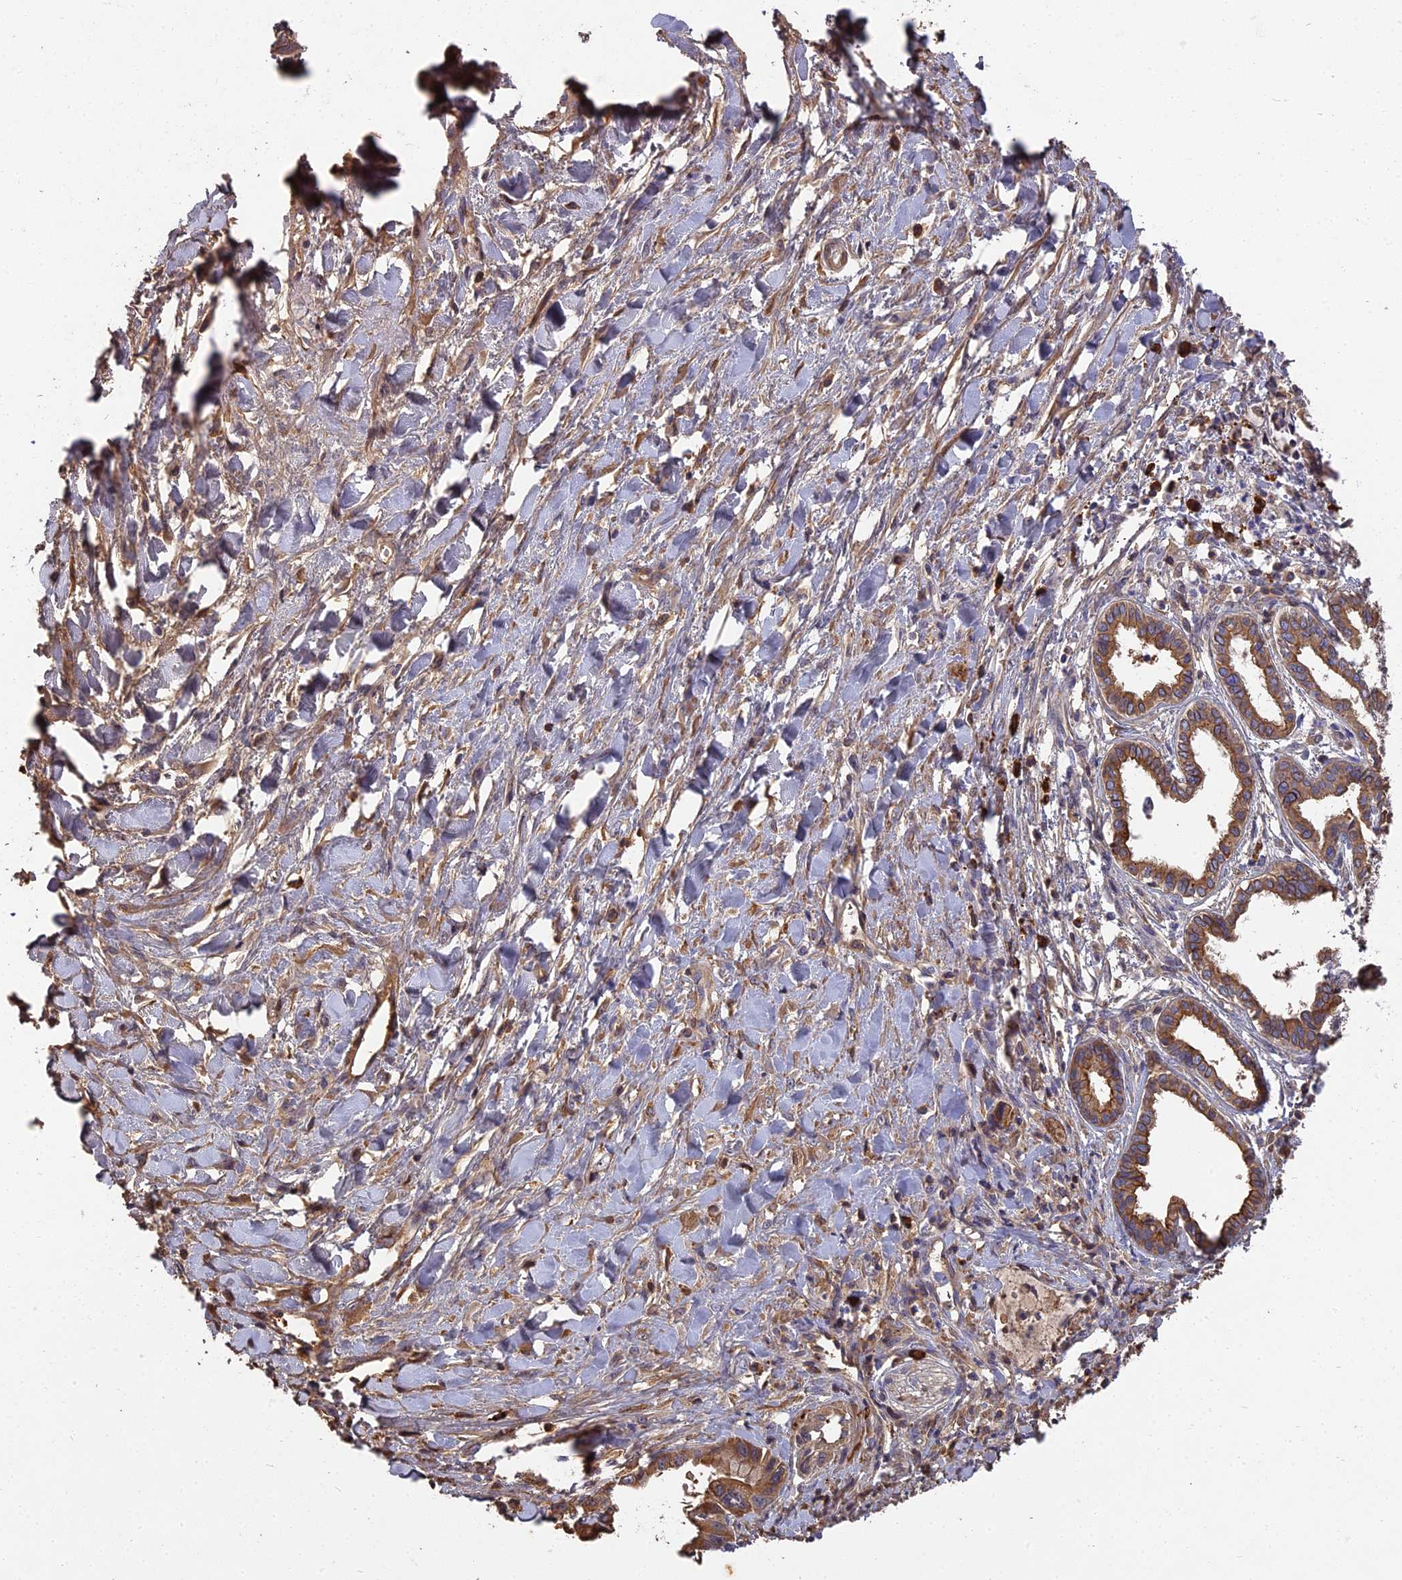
{"staining": {"intensity": "moderate", "quantity": ">75%", "location": "cytoplasmic/membranous"}, "tissue": "pancreatic cancer", "cell_type": "Tumor cells", "image_type": "cancer", "snomed": [{"axis": "morphology", "description": "Adenocarcinoma, NOS"}, {"axis": "topography", "description": "Pancreas"}], "caption": "A brown stain shows moderate cytoplasmic/membranous staining of a protein in human adenocarcinoma (pancreatic) tumor cells. The protein of interest is stained brown, and the nuclei are stained in blue (DAB (3,3'-diaminobenzidine) IHC with brightfield microscopy, high magnification).", "gene": "ERMAP", "patient": {"sex": "female", "age": 50}}